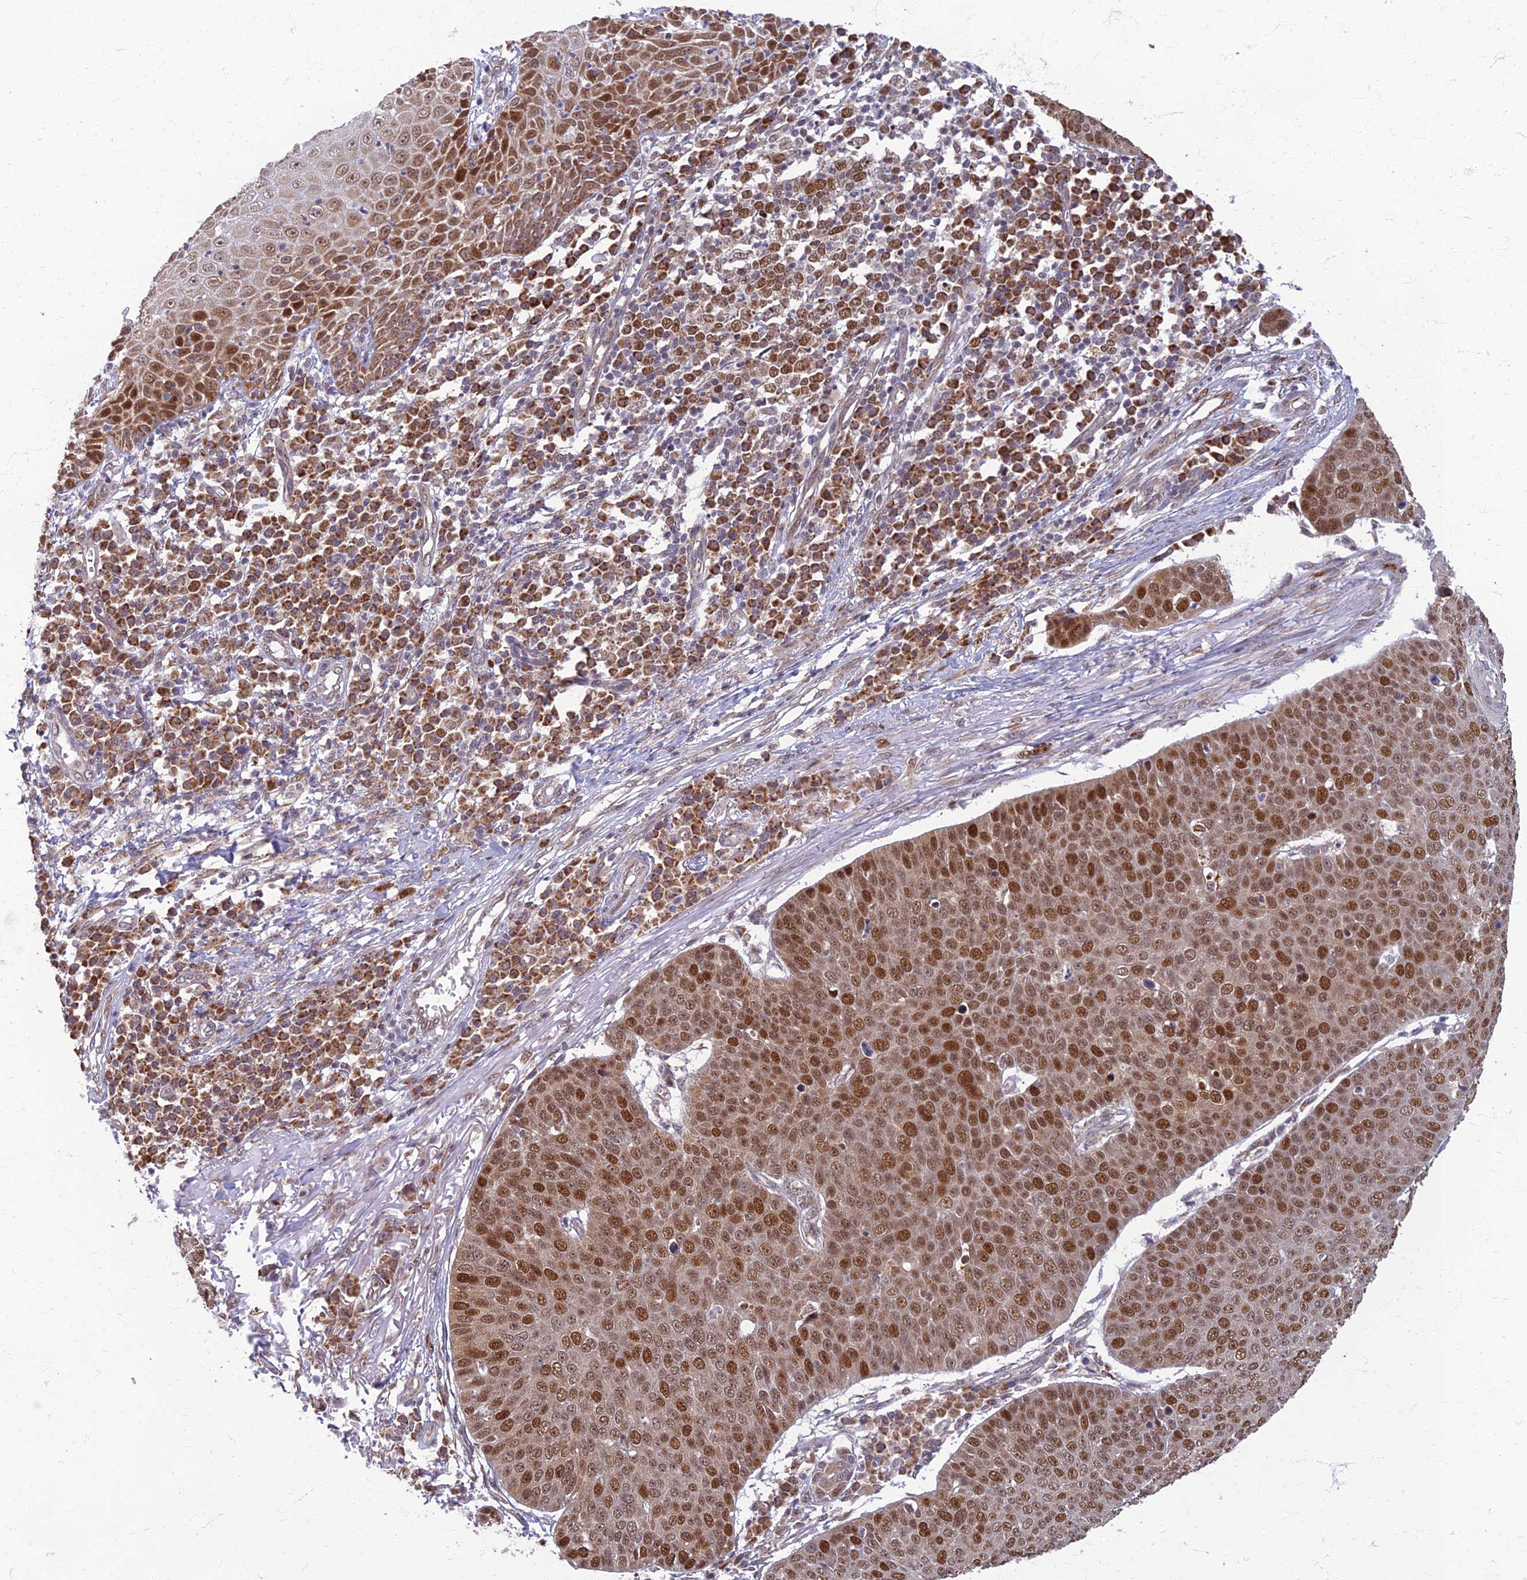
{"staining": {"intensity": "moderate", "quantity": ">75%", "location": "nuclear"}, "tissue": "skin cancer", "cell_type": "Tumor cells", "image_type": "cancer", "snomed": [{"axis": "morphology", "description": "Squamous cell carcinoma, NOS"}, {"axis": "topography", "description": "Skin"}], "caption": "A high-resolution histopathology image shows IHC staining of skin cancer, which displays moderate nuclear positivity in about >75% of tumor cells. The protein is stained brown, and the nuclei are stained in blue (DAB (3,3'-diaminobenzidine) IHC with brightfield microscopy, high magnification).", "gene": "EARS2", "patient": {"sex": "male", "age": 71}}